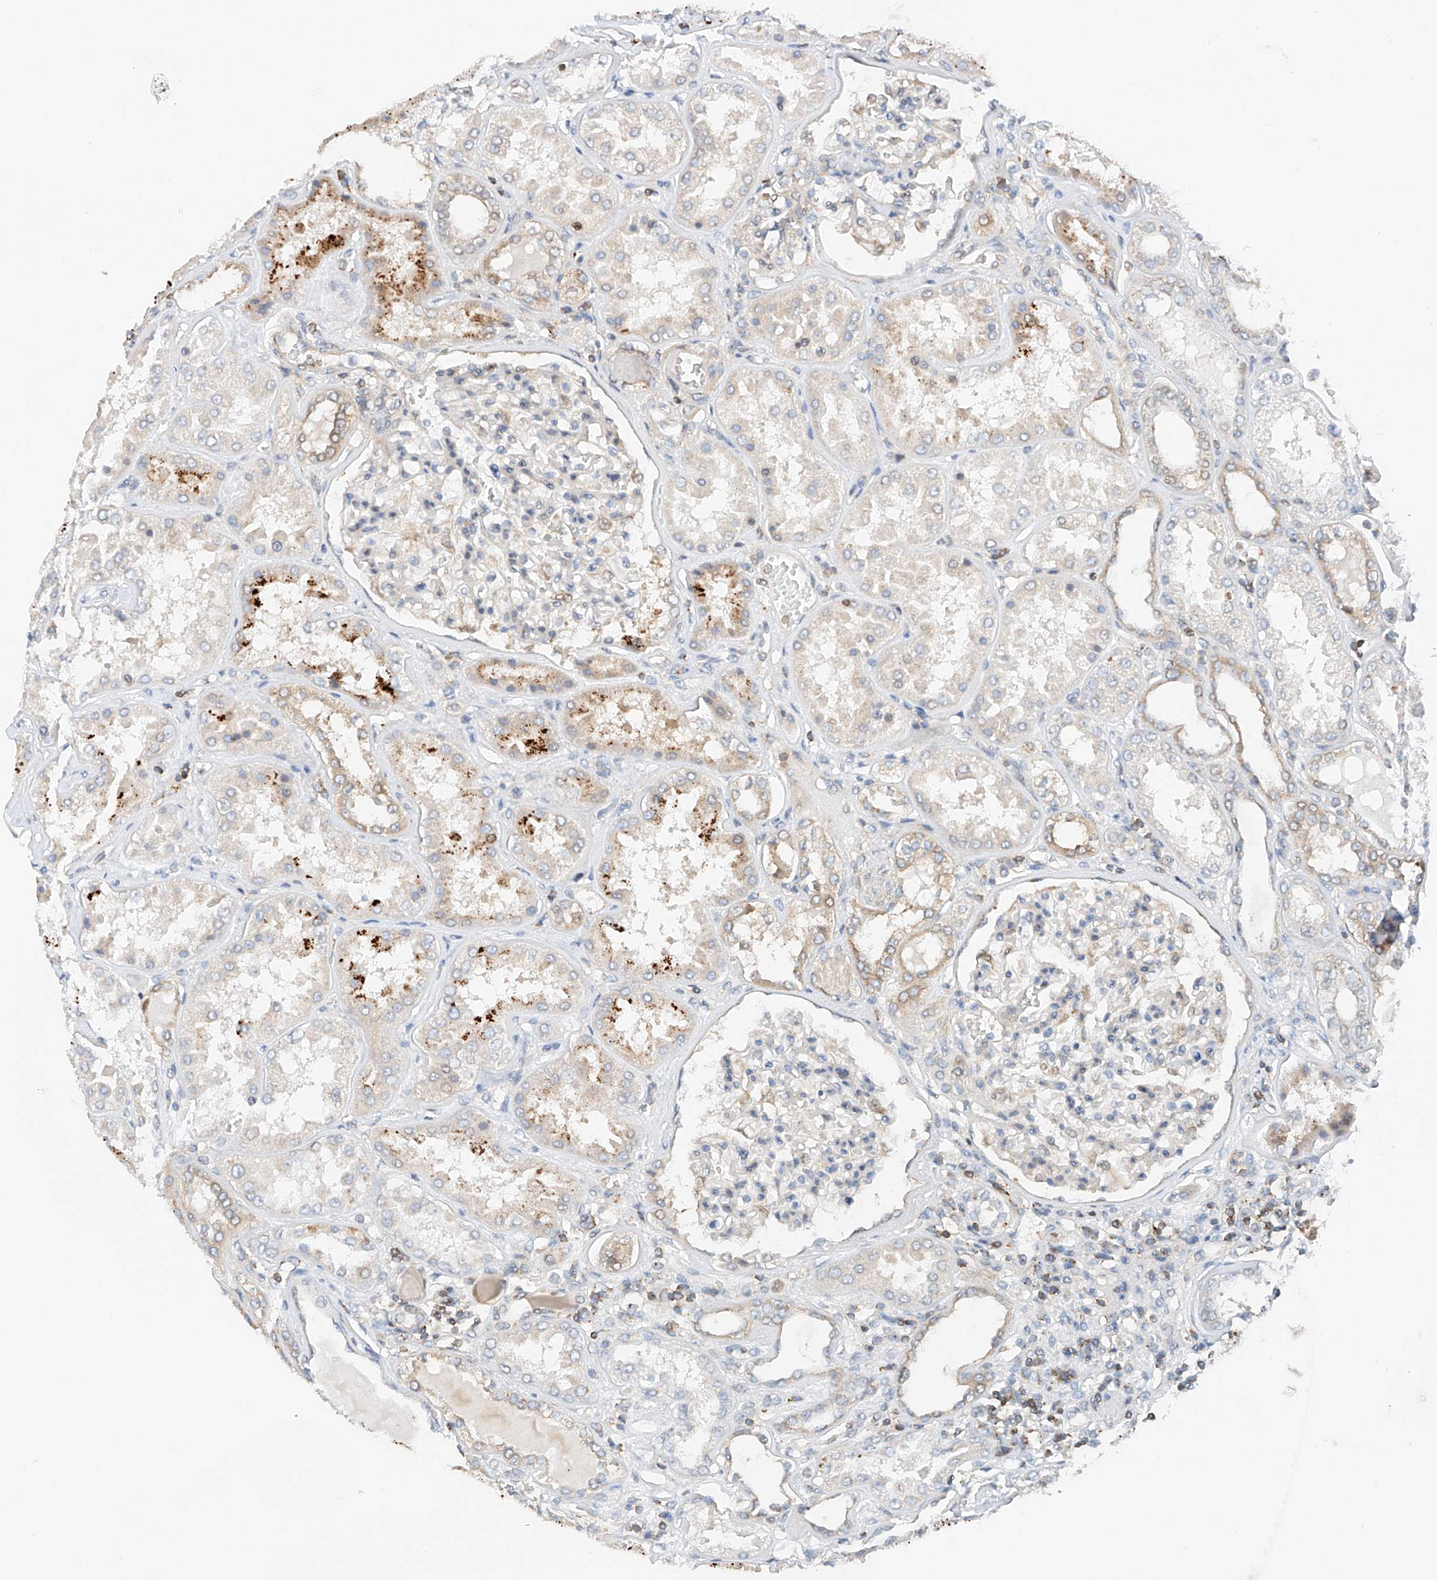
{"staining": {"intensity": "weak", "quantity": "<25%", "location": "cytoplasmic/membranous"}, "tissue": "kidney", "cell_type": "Cells in glomeruli", "image_type": "normal", "snomed": [{"axis": "morphology", "description": "Normal tissue, NOS"}, {"axis": "topography", "description": "Kidney"}], "caption": "The immunohistochemistry (IHC) image has no significant staining in cells in glomeruli of kidney. (IHC, brightfield microscopy, high magnification).", "gene": "MFN2", "patient": {"sex": "female", "age": 56}}